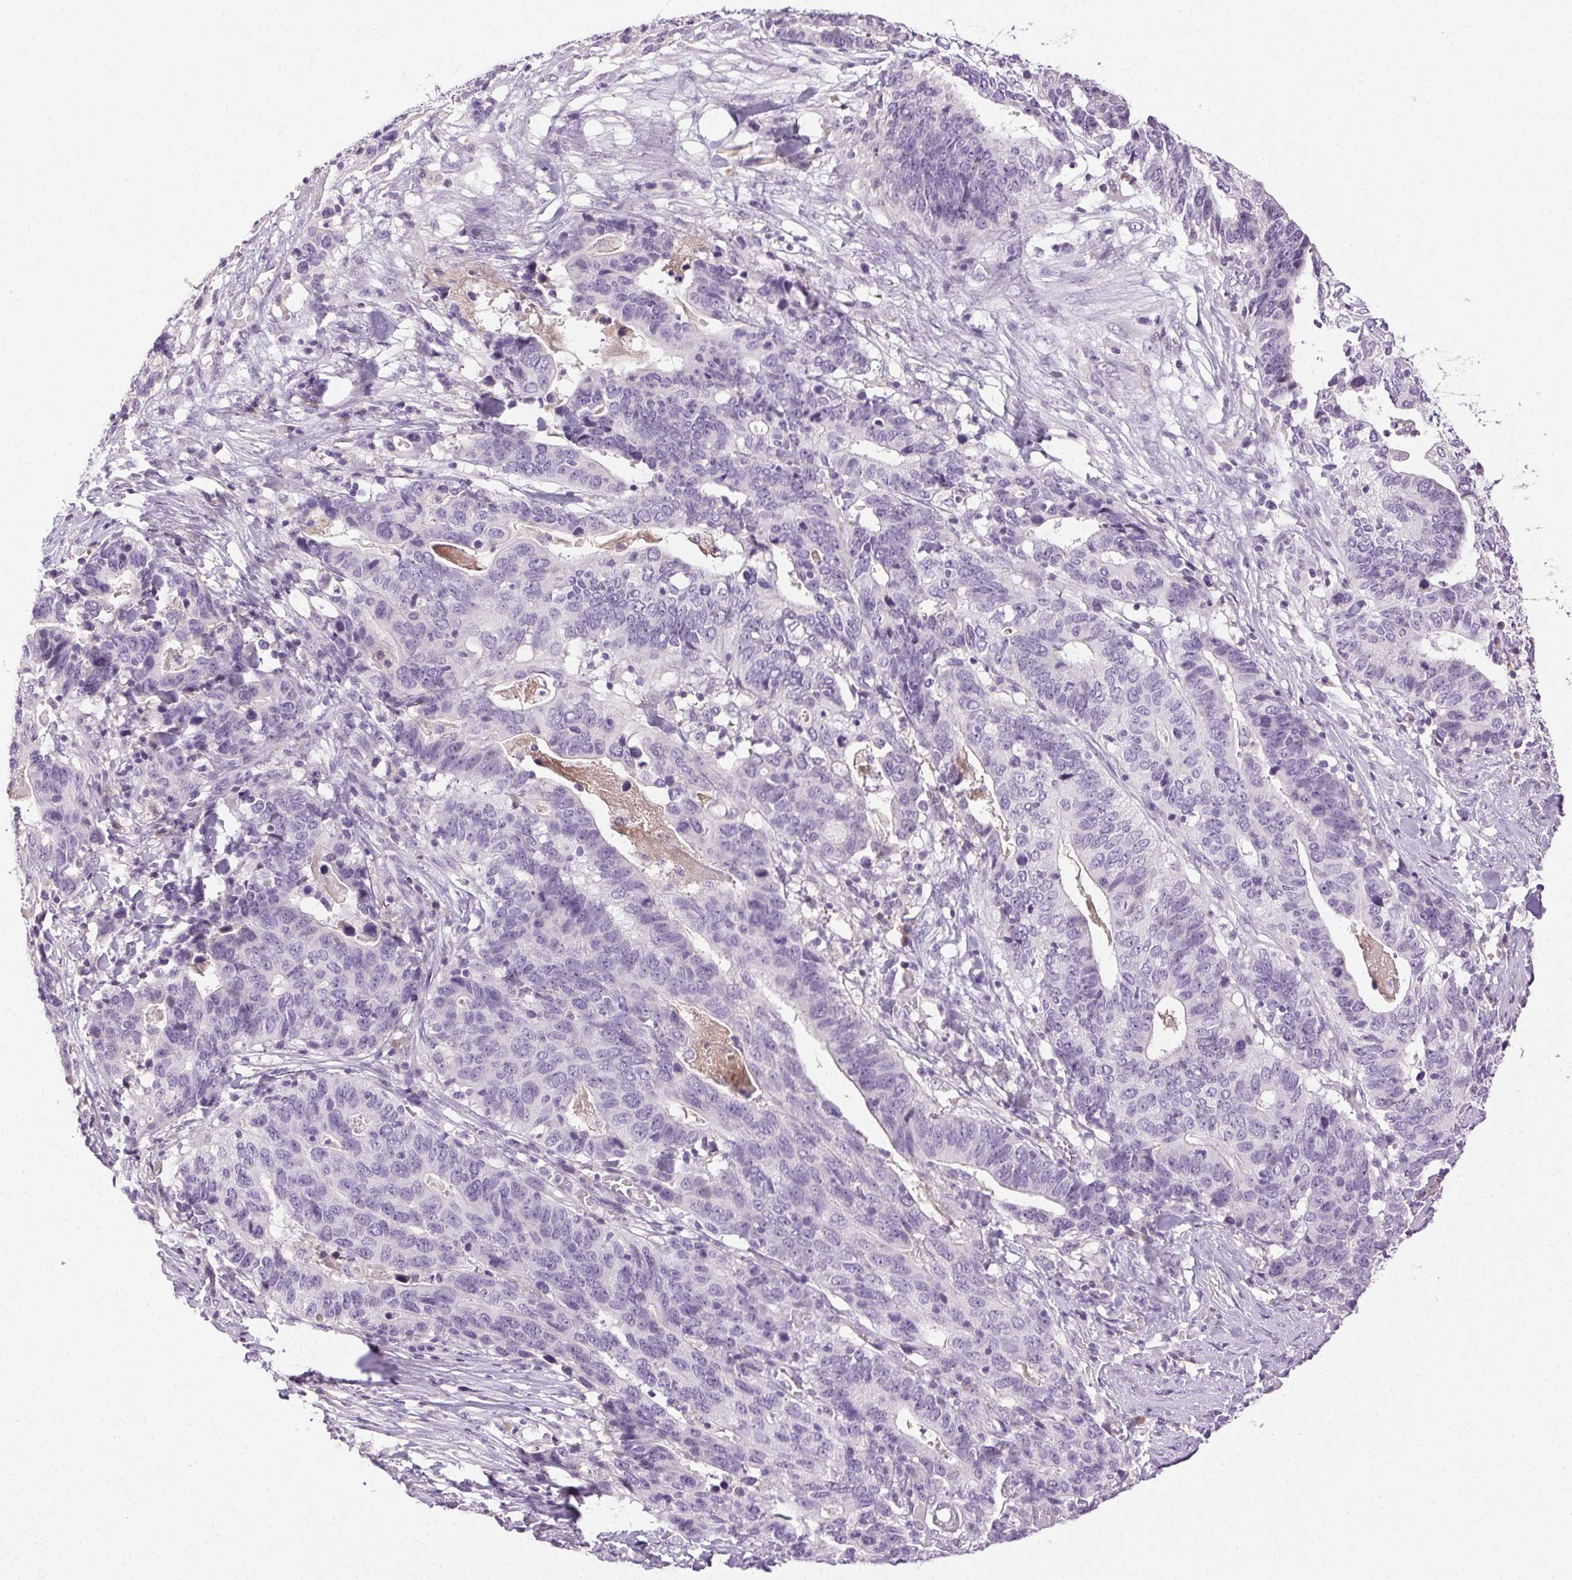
{"staining": {"intensity": "negative", "quantity": "none", "location": "none"}, "tissue": "stomach cancer", "cell_type": "Tumor cells", "image_type": "cancer", "snomed": [{"axis": "morphology", "description": "Adenocarcinoma, NOS"}, {"axis": "topography", "description": "Stomach, upper"}], "caption": "Tumor cells show no significant positivity in stomach cancer (adenocarcinoma).", "gene": "BPIFB2", "patient": {"sex": "female", "age": 67}}